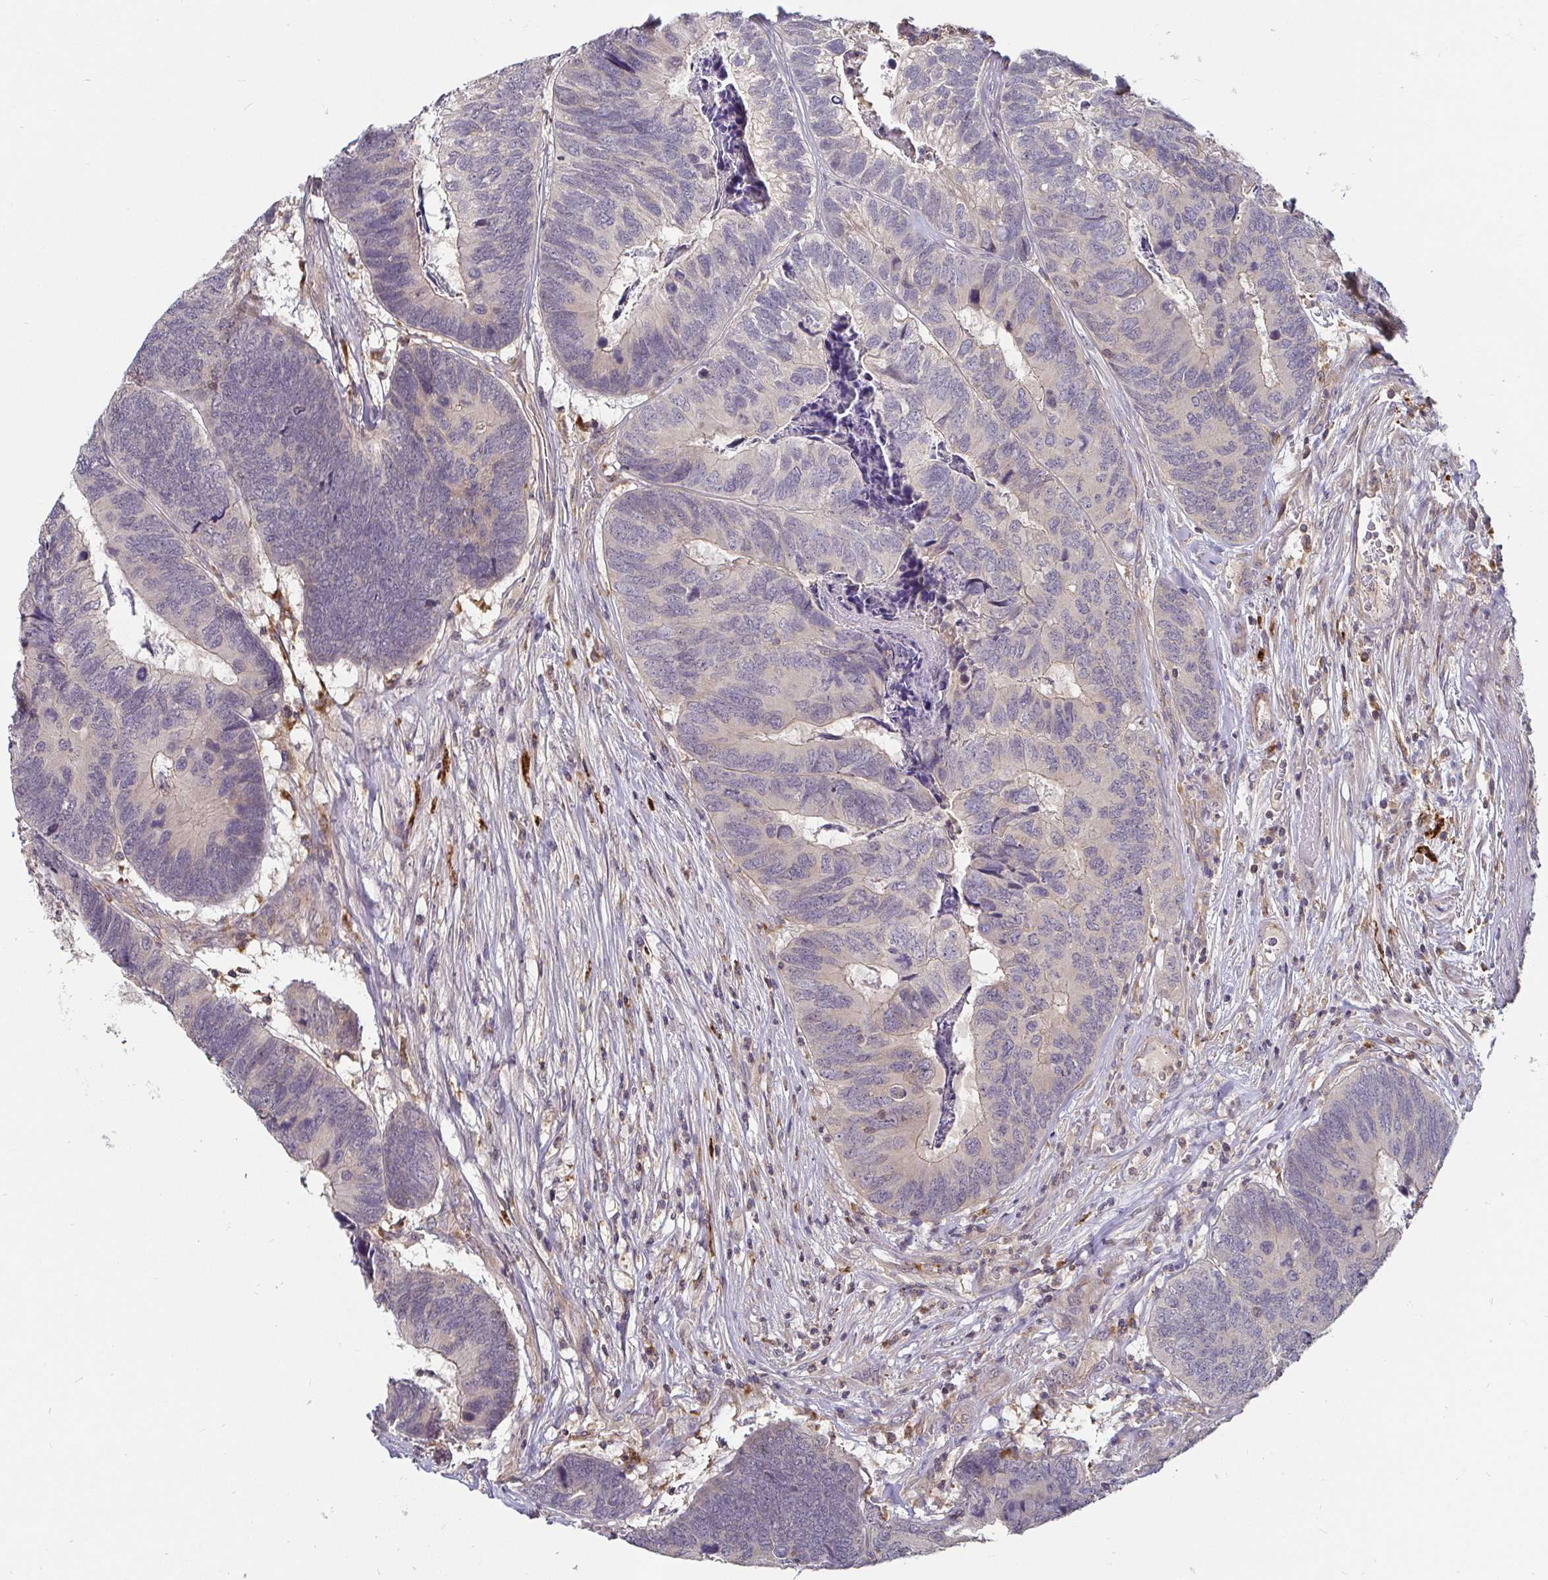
{"staining": {"intensity": "negative", "quantity": "none", "location": "none"}, "tissue": "colorectal cancer", "cell_type": "Tumor cells", "image_type": "cancer", "snomed": [{"axis": "morphology", "description": "Adenocarcinoma, NOS"}, {"axis": "topography", "description": "Colon"}], "caption": "DAB (3,3'-diaminobenzidine) immunohistochemical staining of human colorectal adenocarcinoma exhibits no significant positivity in tumor cells. (Brightfield microscopy of DAB (3,3'-diaminobenzidine) immunohistochemistry at high magnification).", "gene": "CDH18", "patient": {"sex": "female", "age": 67}}